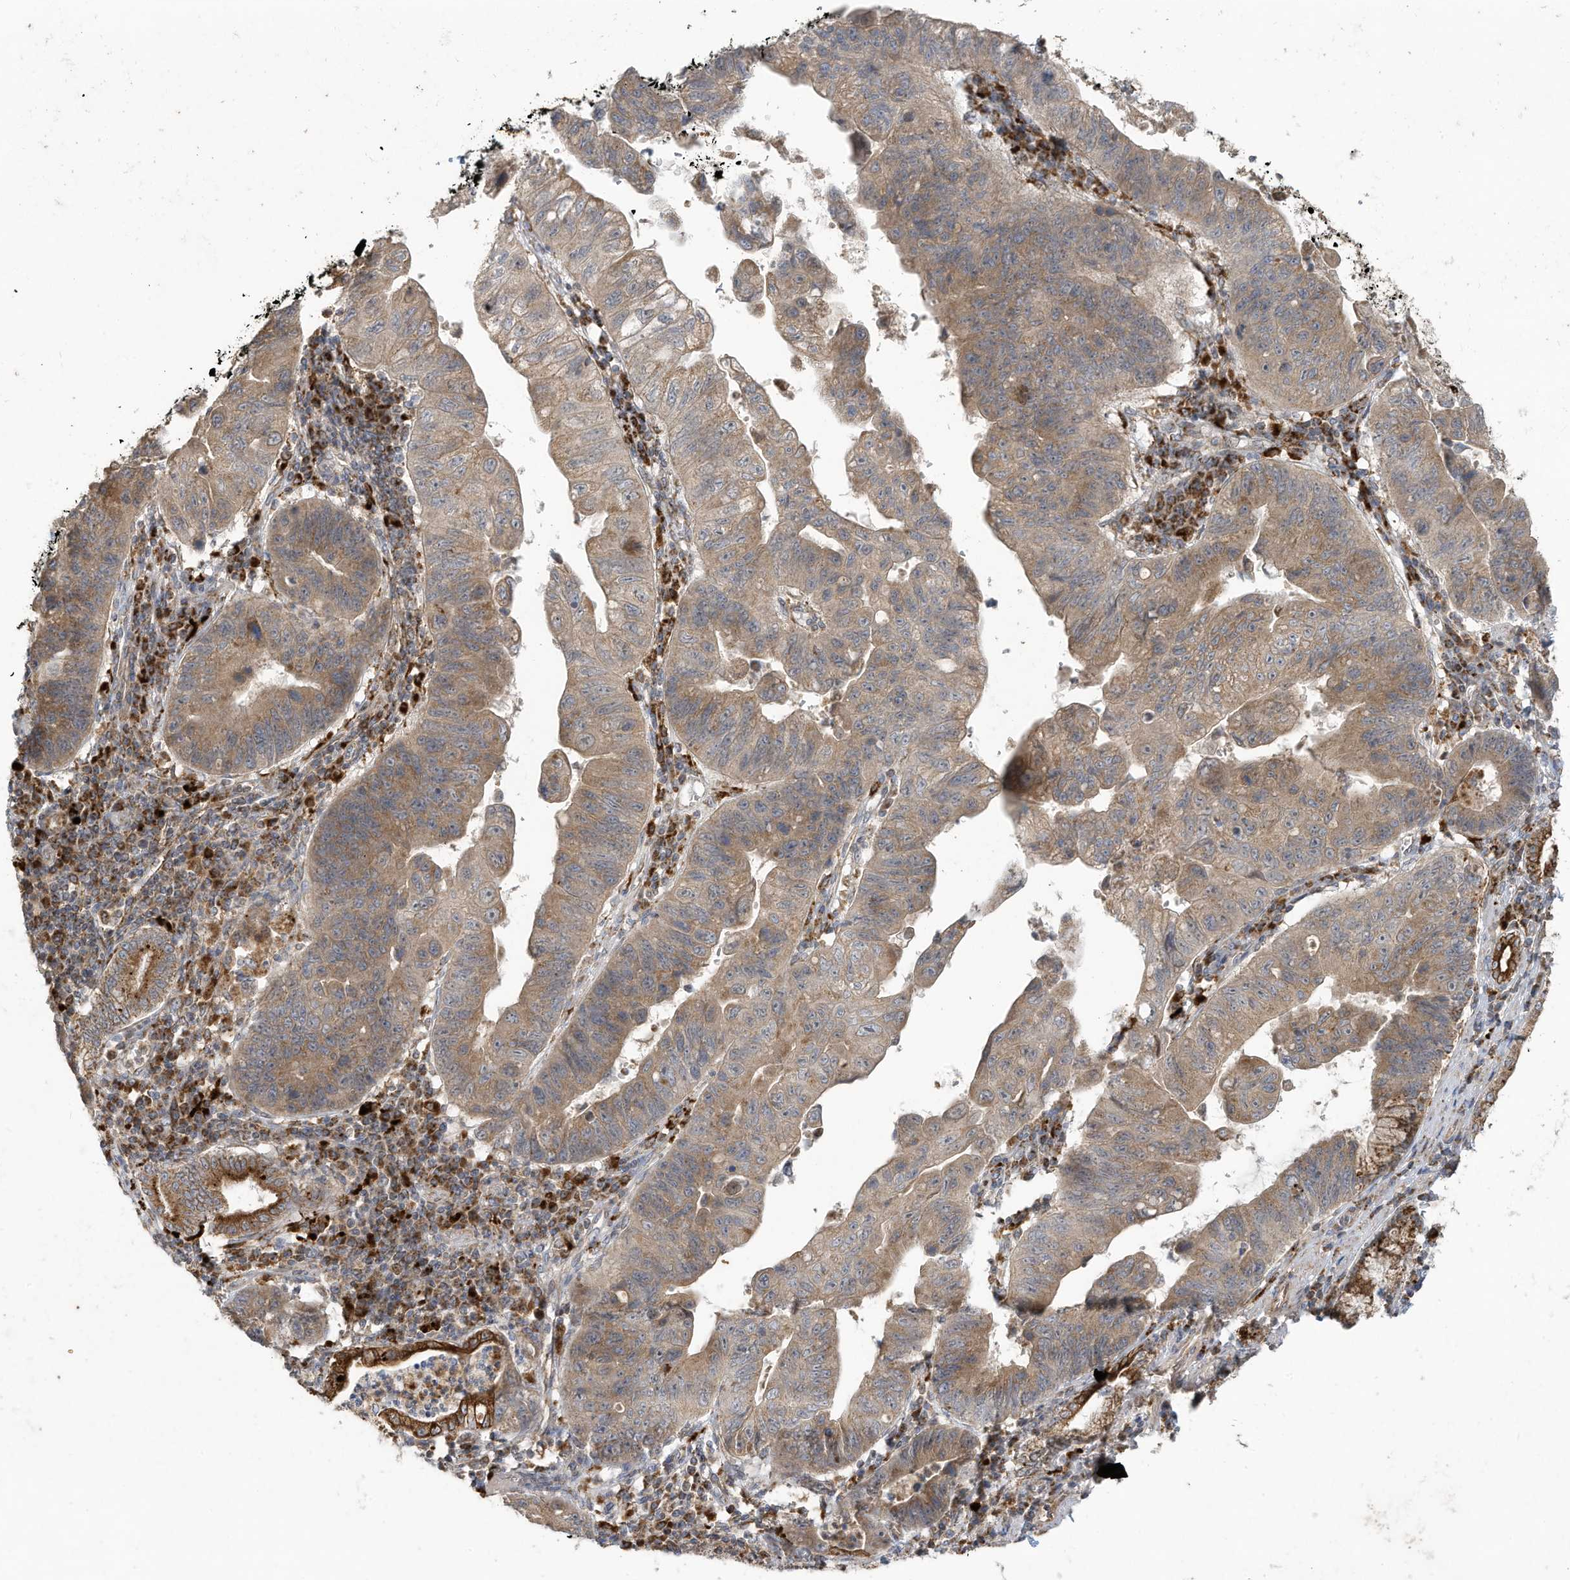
{"staining": {"intensity": "moderate", "quantity": ">75%", "location": "cytoplasmic/membranous"}, "tissue": "stomach cancer", "cell_type": "Tumor cells", "image_type": "cancer", "snomed": [{"axis": "morphology", "description": "Adenocarcinoma, NOS"}, {"axis": "topography", "description": "Stomach"}], "caption": "DAB (3,3'-diaminobenzidine) immunohistochemical staining of human stomach cancer demonstrates moderate cytoplasmic/membranous protein staining in about >75% of tumor cells.", "gene": "C2orf74", "patient": {"sex": "male", "age": 59}}